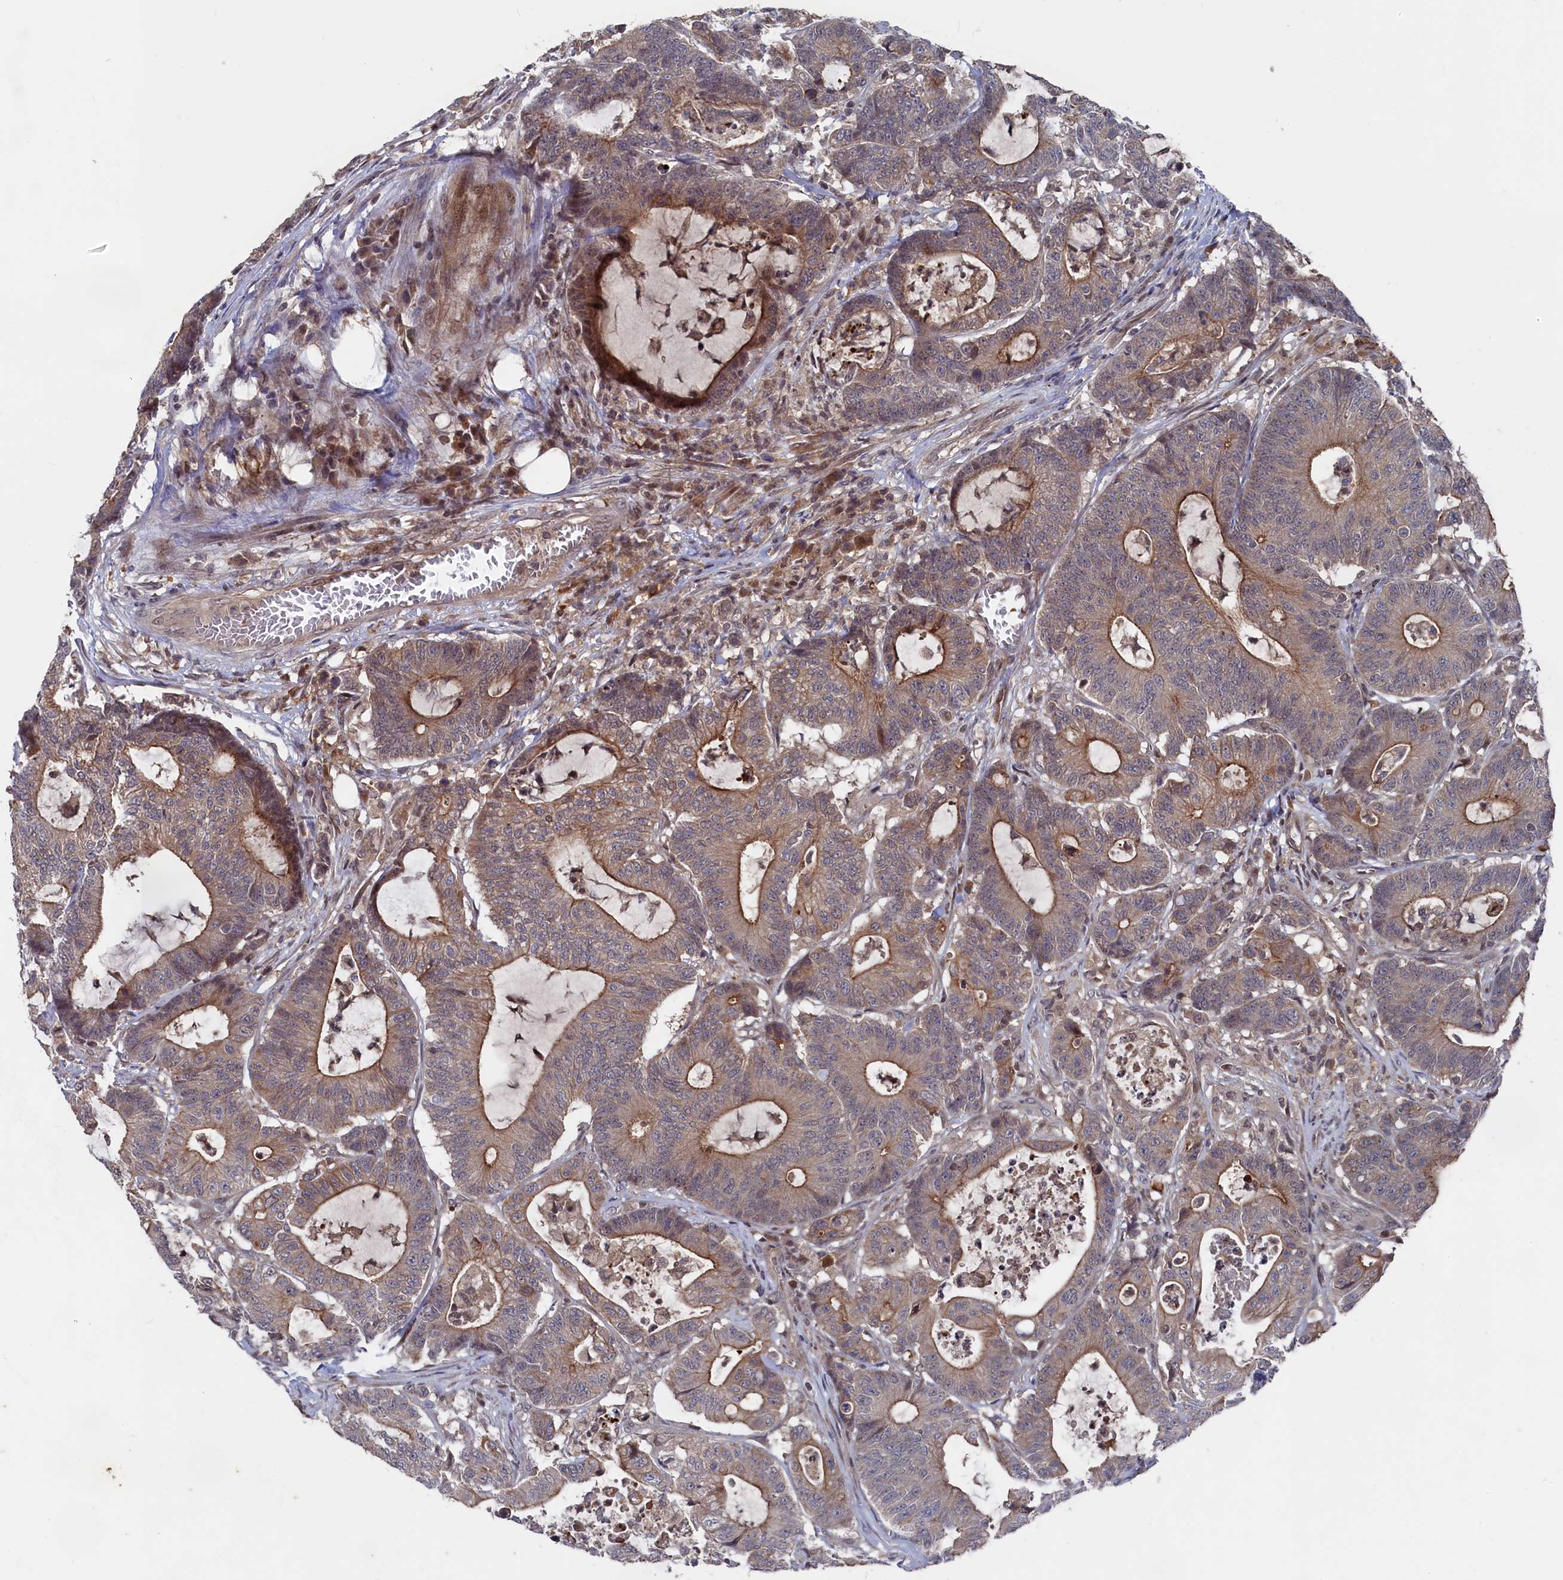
{"staining": {"intensity": "moderate", "quantity": "25%-75%", "location": "cytoplasmic/membranous"}, "tissue": "colorectal cancer", "cell_type": "Tumor cells", "image_type": "cancer", "snomed": [{"axis": "morphology", "description": "Adenocarcinoma, NOS"}, {"axis": "topography", "description": "Colon"}], "caption": "Immunohistochemistry (IHC) (DAB (3,3'-diaminobenzidine)) staining of human colorectal cancer (adenocarcinoma) shows moderate cytoplasmic/membranous protein expression in about 25%-75% of tumor cells.", "gene": "TMC5", "patient": {"sex": "female", "age": 84}}